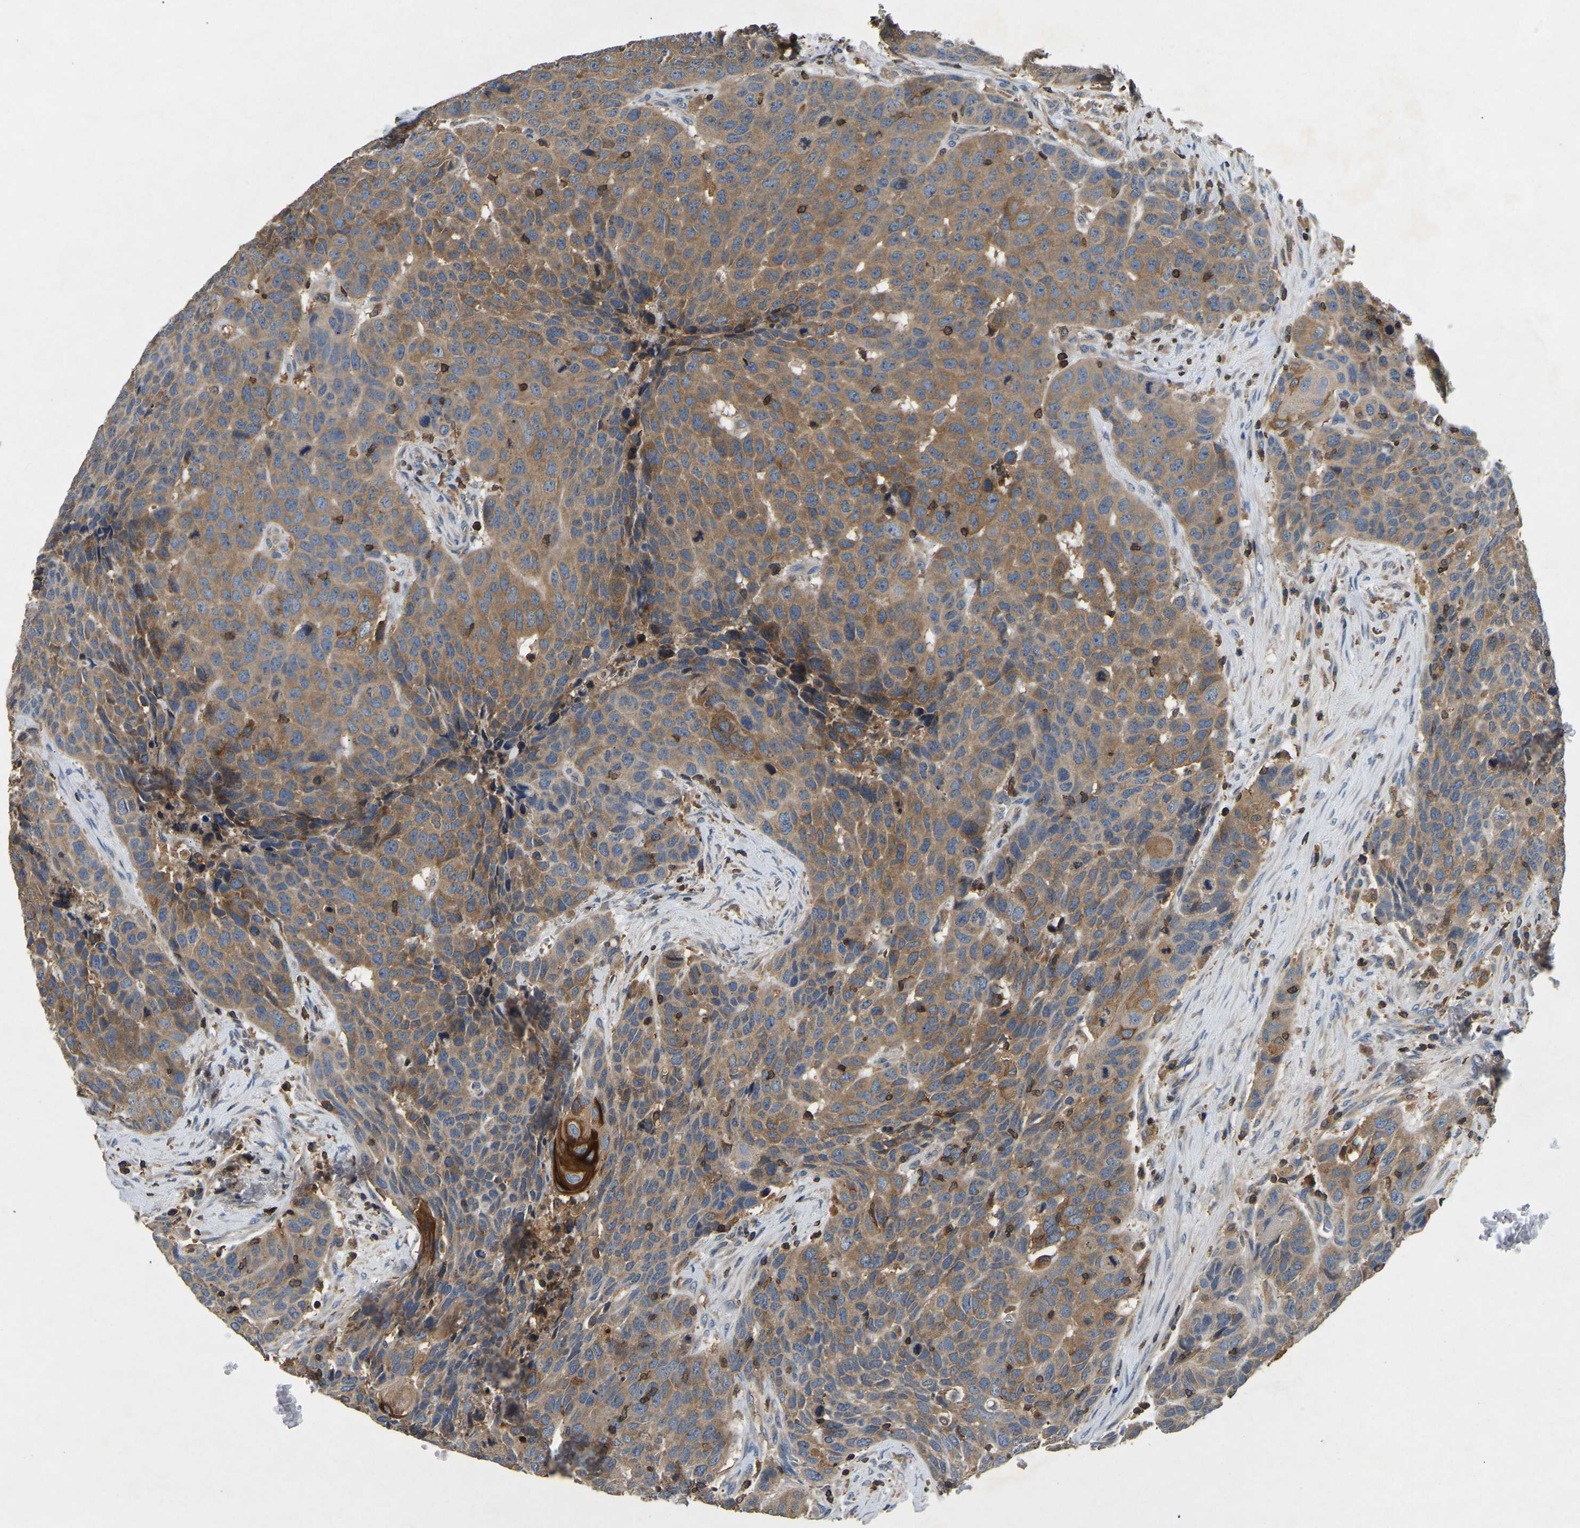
{"staining": {"intensity": "moderate", "quantity": ">75%", "location": "cytoplasmic/membranous"}, "tissue": "head and neck cancer", "cell_type": "Tumor cells", "image_type": "cancer", "snomed": [{"axis": "morphology", "description": "Squamous cell carcinoma, NOS"}, {"axis": "topography", "description": "Head-Neck"}], "caption": "Immunohistochemistry (IHC) (DAB (3,3'-diaminobenzidine)) staining of head and neck cancer exhibits moderate cytoplasmic/membranous protein positivity in about >75% of tumor cells.", "gene": "SMPD2", "patient": {"sex": "male", "age": 66}}